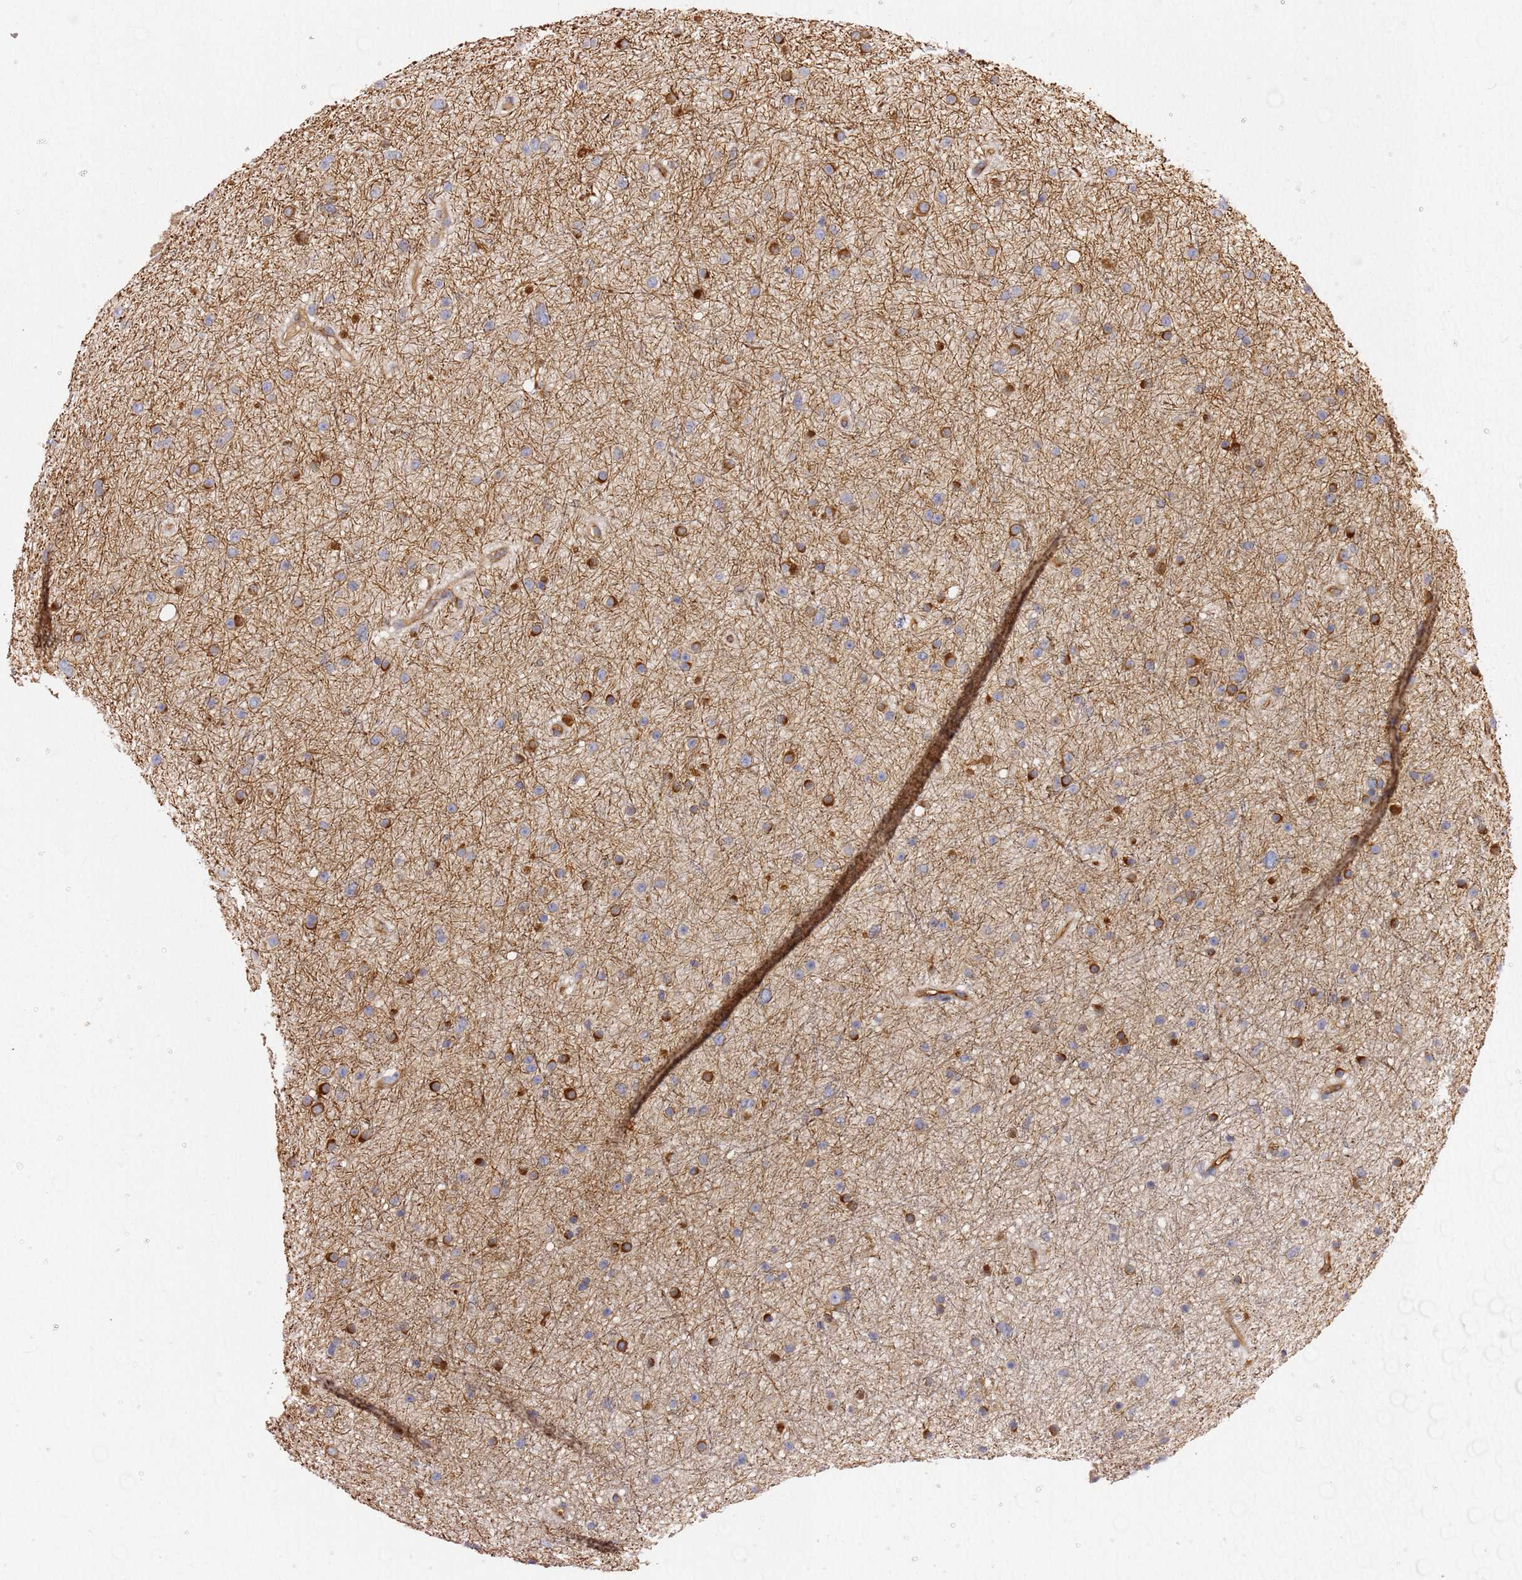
{"staining": {"intensity": "strong", "quantity": "<25%", "location": "cytoplasmic/membranous"}, "tissue": "glioma", "cell_type": "Tumor cells", "image_type": "cancer", "snomed": [{"axis": "morphology", "description": "Glioma, malignant, Low grade"}, {"axis": "topography", "description": "Cerebral cortex"}], "caption": "DAB immunohistochemical staining of malignant glioma (low-grade) shows strong cytoplasmic/membranous protein staining in approximately <25% of tumor cells. The protein of interest is shown in brown color, while the nuclei are stained blue.", "gene": "KIF7", "patient": {"sex": "female", "age": 39}}